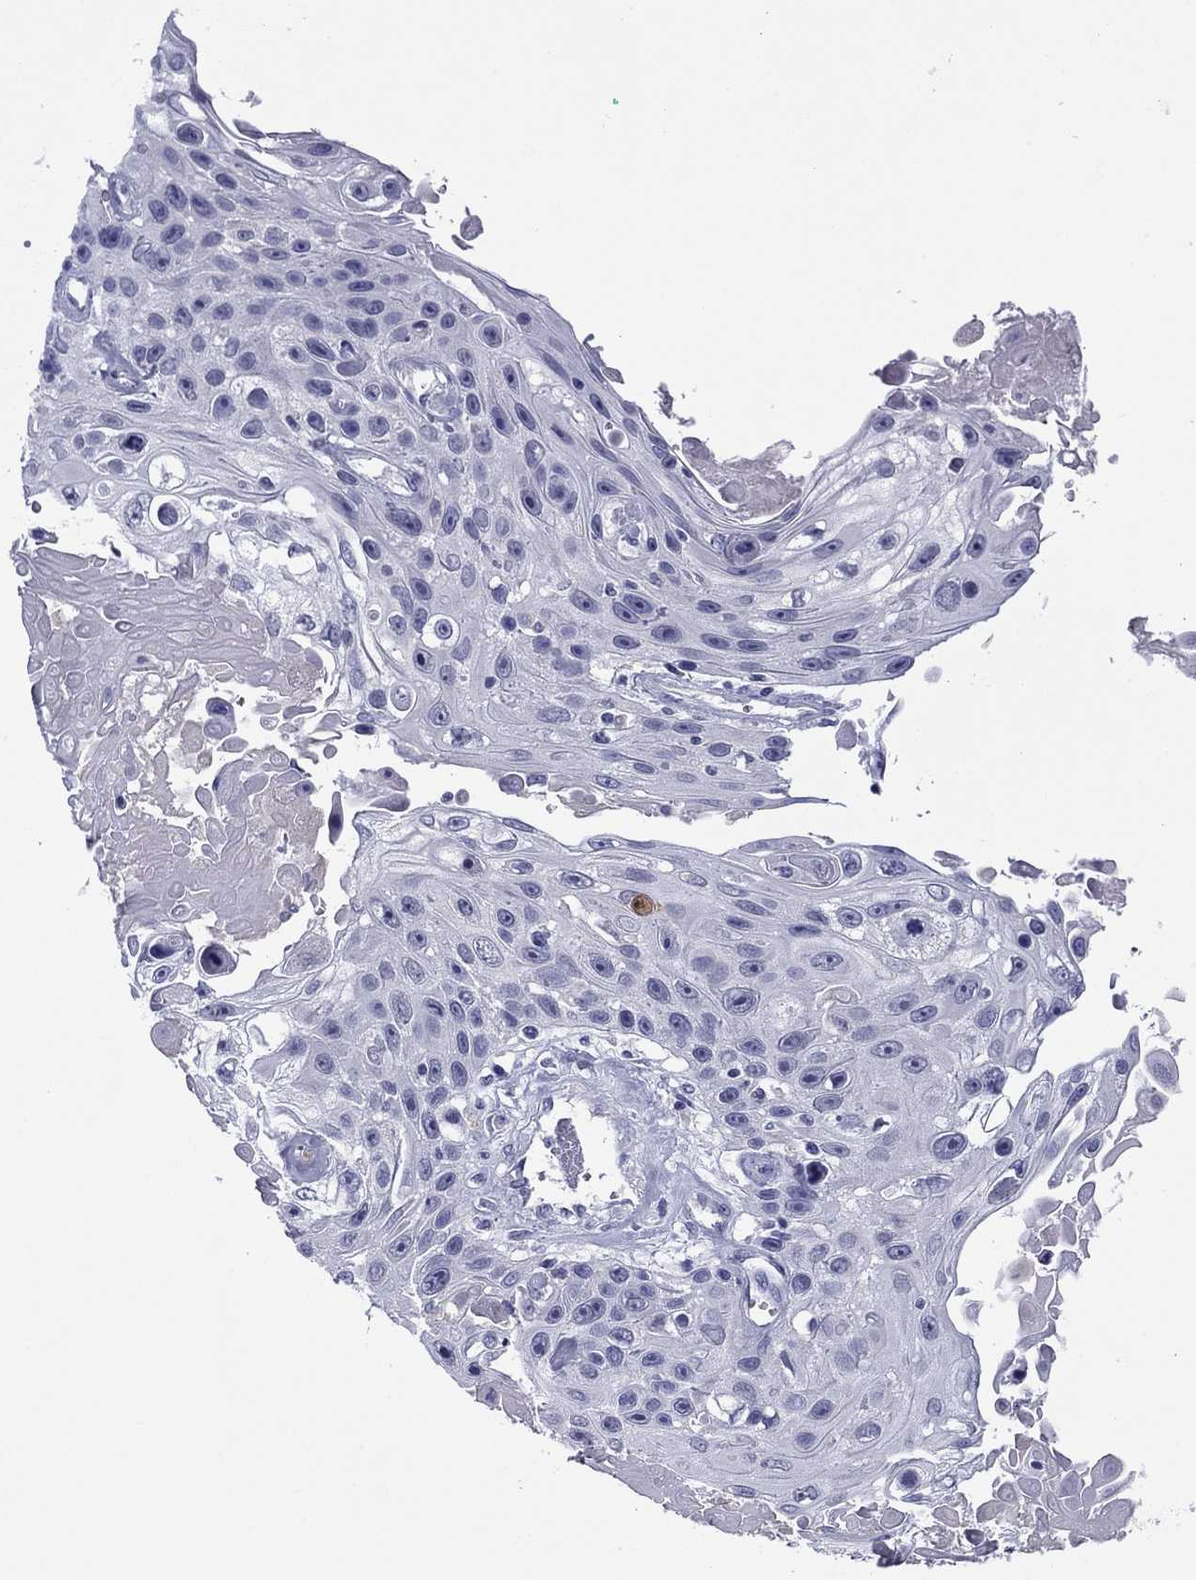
{"staining": {"intensity": "negative", "quantity": "none", "location": "none"}, "tissue": "skin cancer", "cell_type": "Tumor cells", "image_type": "cancer", "snomed": [{"axis": "morphology", "description": "Squamous cell carcinoma, NOS"}, {"axis": "topography", "description": "Skin"}], "caption": "A high-resolution micrograph shows immunohistochemistry (IHC) staining of skin cancer, which demonstrates no significant positivity in tumor cells.", "gene": "TCFL5", "patient": {"sex": "male", "age": 82}}